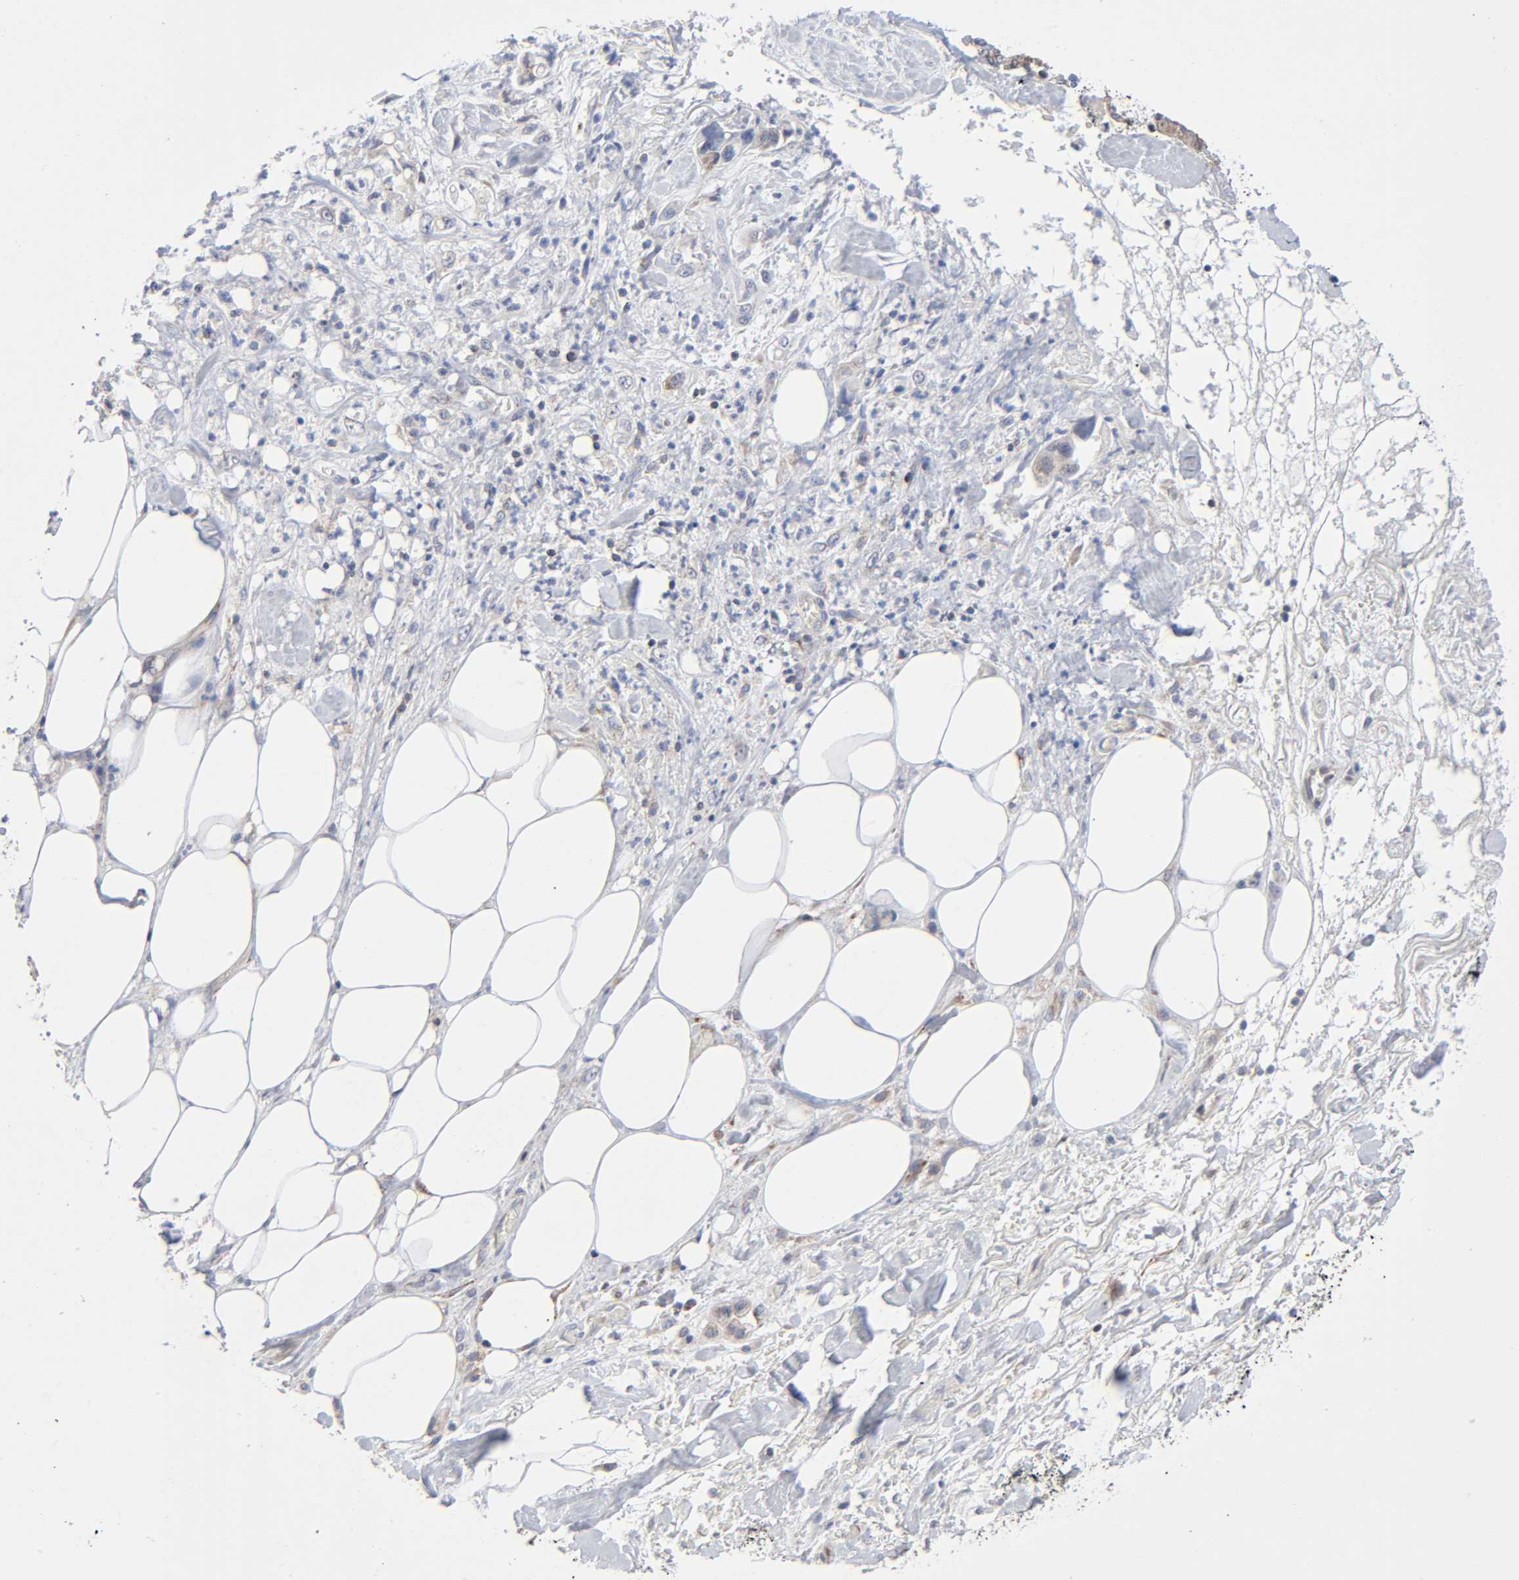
{"staining": {"intensity": "weak", "quantity": "25%-75%", "location": "cytoplasmic/membranous"}, "tissue": "pancreatic cancer", "cell_type": "Tumor cells", "image_type": "cancer", "snomed": [{"axis": "morphology", "description": "Adenocarcinoma, NOS"}, {"axis": "topography", "description": "Pancreas"}], "caption": "The micrograph demonstrates immunohistochemical staining of pancreatic adenocarcinoma. There is weak cytoplasmic/membranous expression is appreciated in about 25%-75% of tumor cells.", "gene": "SYT16", "patient": {"sex": "male", "age": 70}}